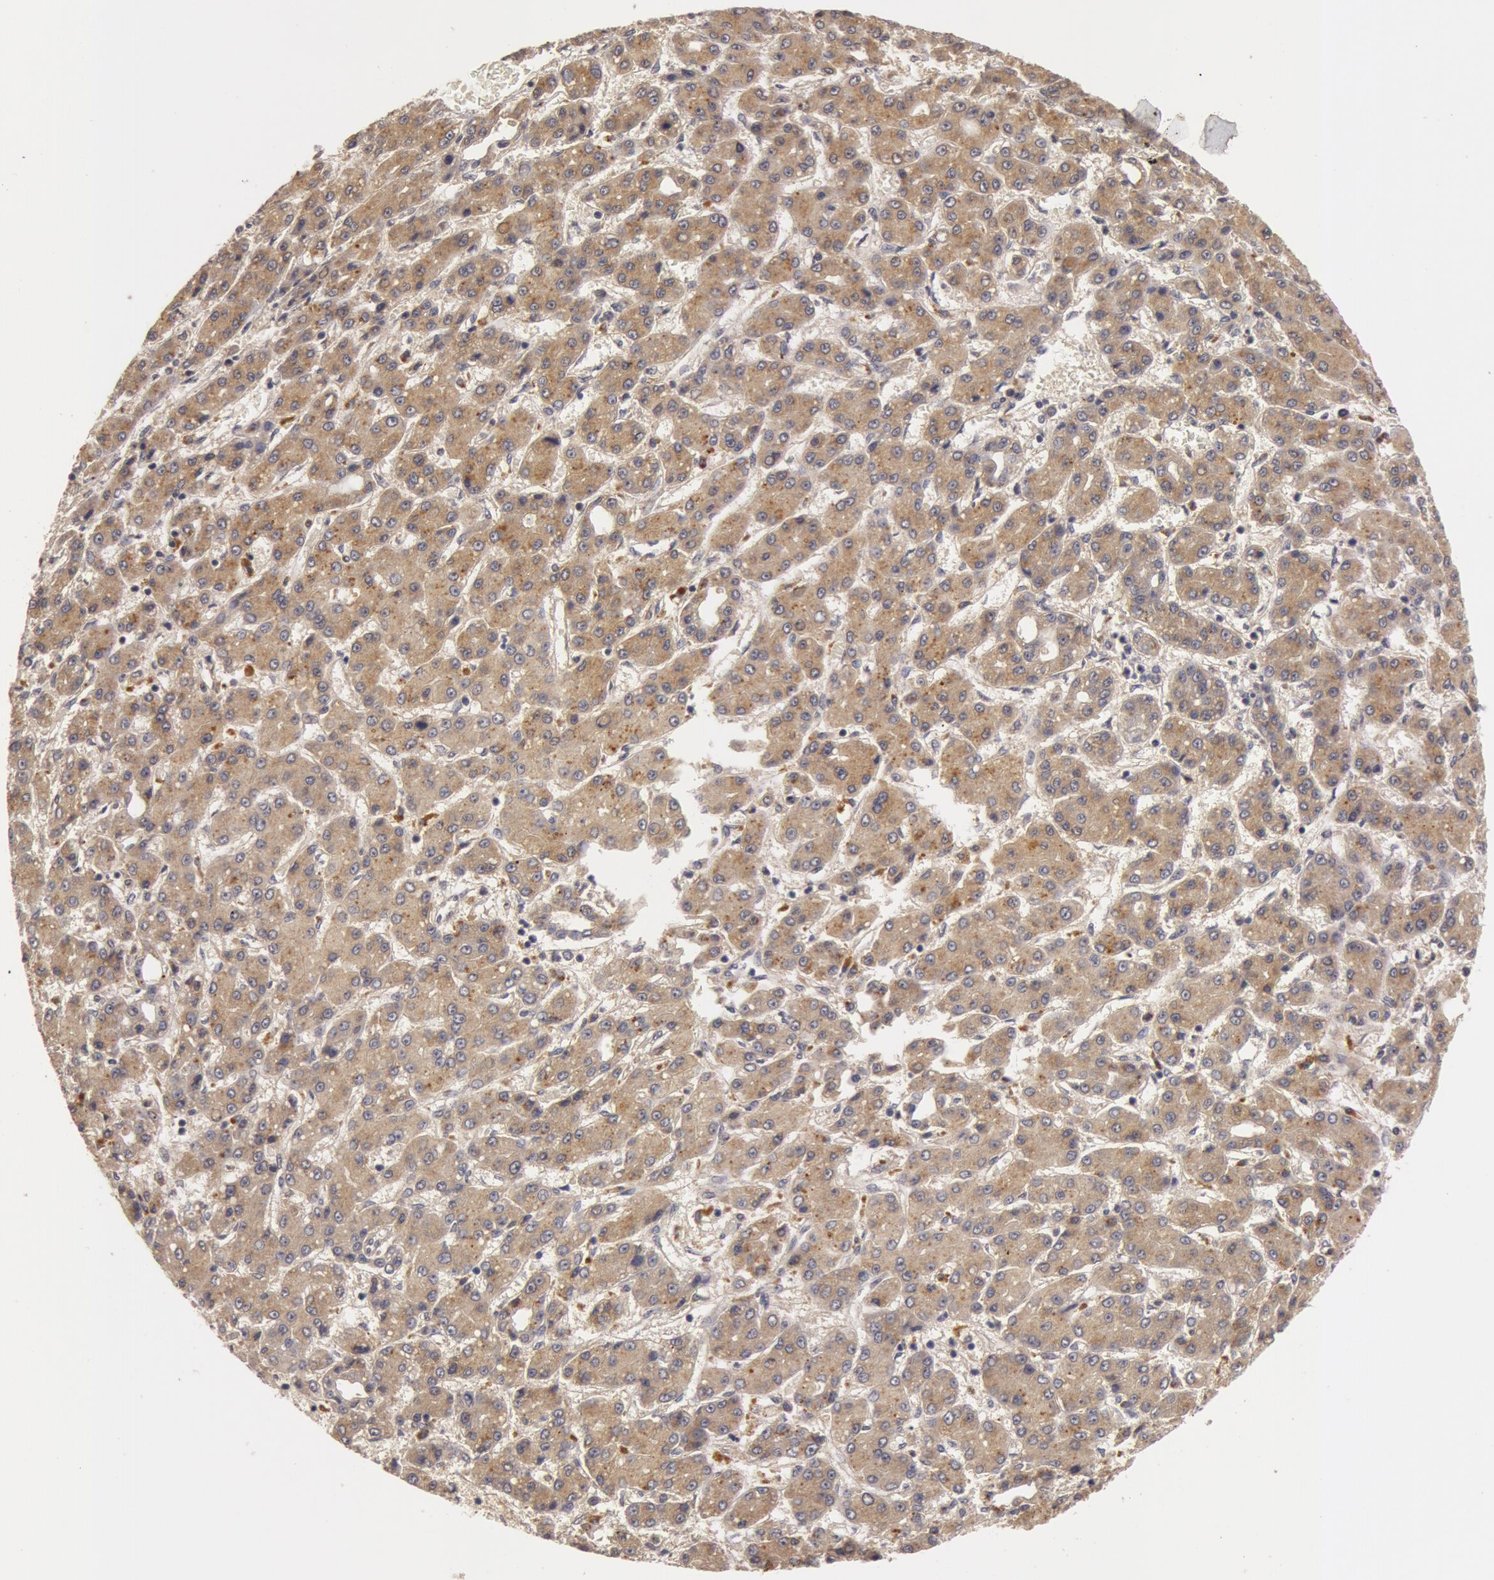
{"staining": {"intensity": "moderate", "quantity": ">75%", "location": "cytoplasmic/membranous"}, "tissue": "liver cancer", "cell_type": "Tumor cells", "image_type": "cancer", "snomed": [{"axis": "morphology", "description": "Carcinoma, Hepatocellular, NOS"}, {"axis": "topography", "description": "Liver"}], "caption": "The immunohistochemical stain highlights moderate cytoplasmic/membranous positivity in tumor cells of liver cancer (hepatocellular carcinoma) tissue. (DAB IHC, brown staining for protein, blue staining for nuclei).", "gene": "BCHE", "patient": {"sex": "male", "age": 69}}